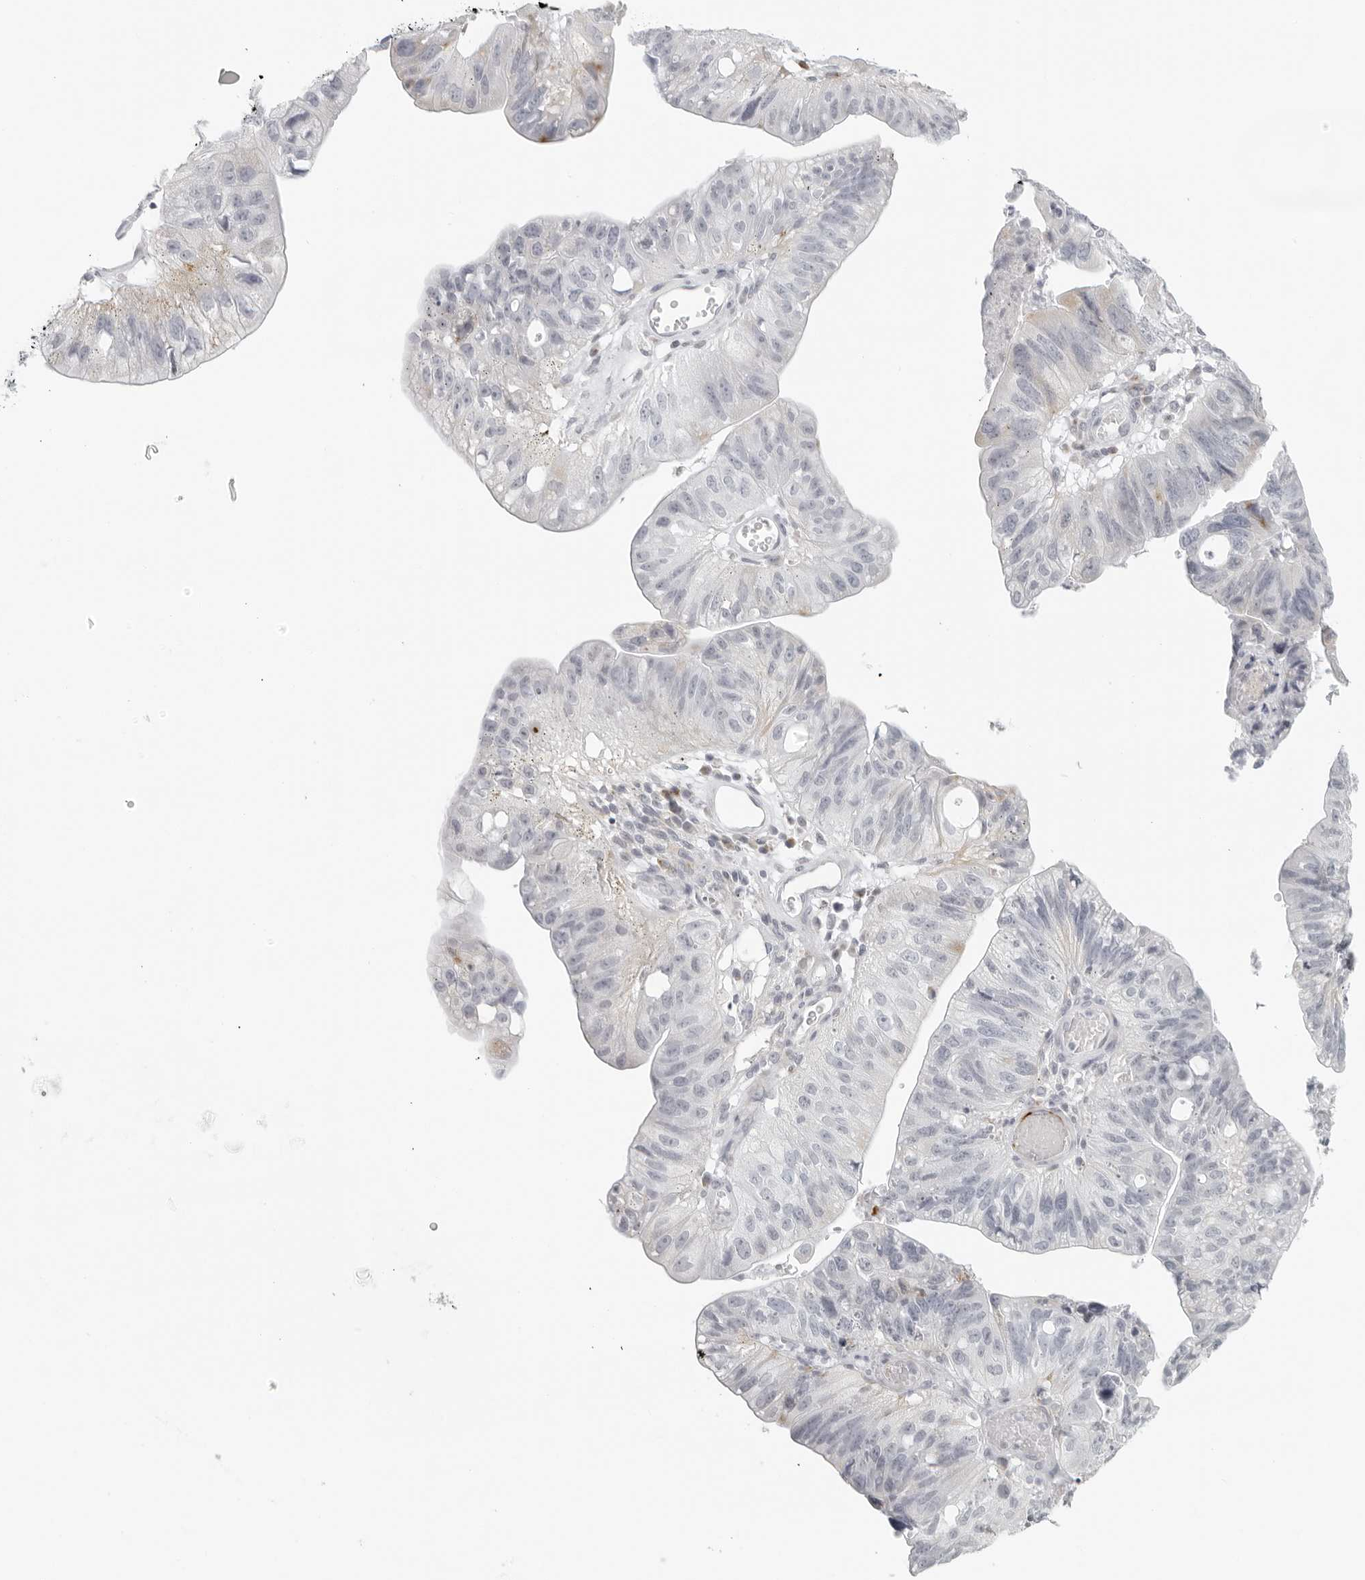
{"staining": {"intensity": "negative", "quantity": "none", "location": "none"}, "tissue": "stomach cancer", "cell_type": "Tumor cells", "image_type": "cancer", "snomed": [{"axis": "morphology", "description": "Adenocarcinoma, NOS"}, {"axis": "topography", "description": "Stomach"}], "caption": "Tumor cells are negative for brown protein staining in adenocarcinoma (stomach).", "gene": "RPS6KC1", "patient": {"sex": "male", "age": 59}}